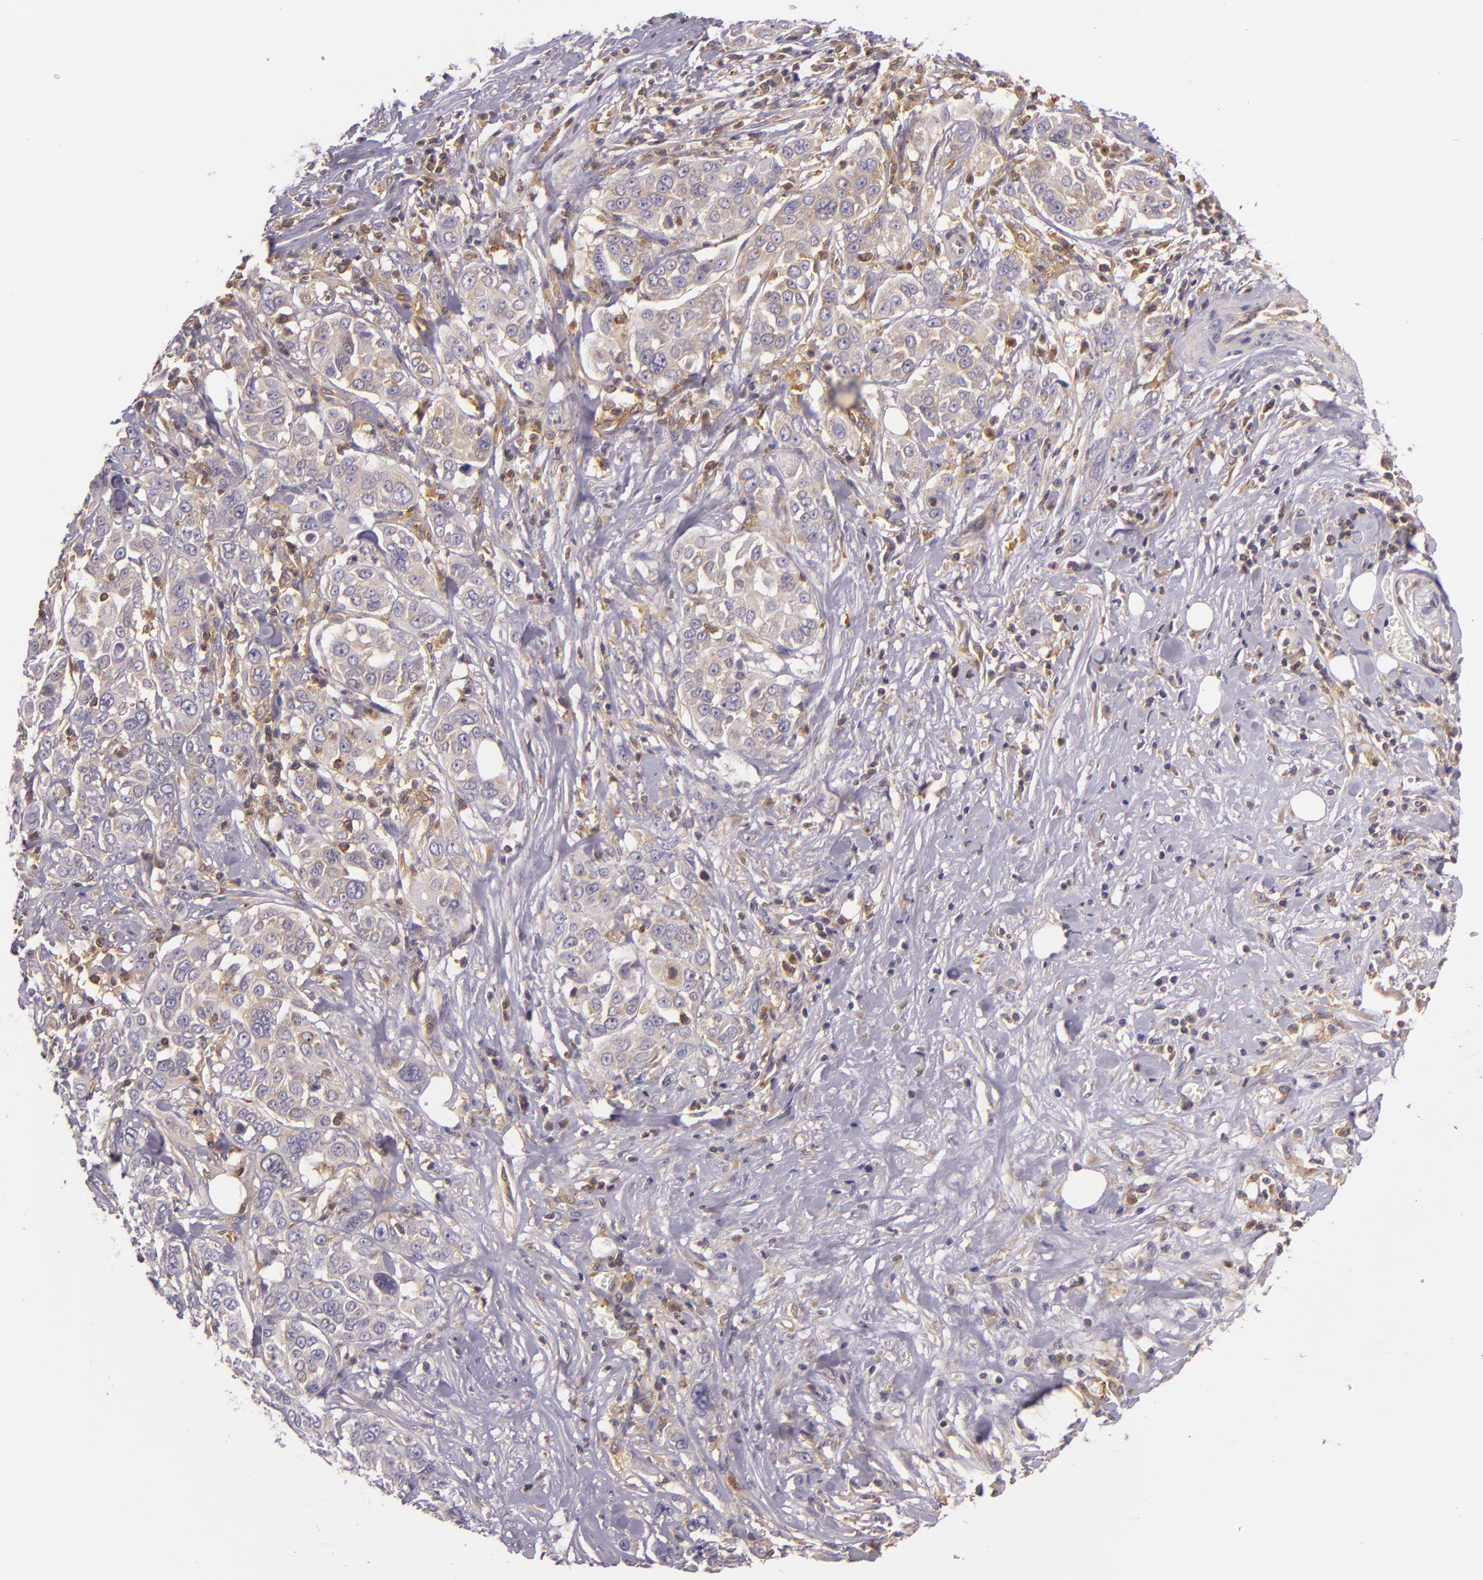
{"staining": {"intensity": "weak", "quantity": ">75%", "location": "cytoplasmic/membranous"}, "tissue": "pancreatic cancer", "cell_type": "Tumor cells", "image_type": "cancer", "snomed": [{"axis": "morphology", "description": "Adenocarcinoma, NOS"}, {"axis": "topography", "description": "Pancreas"}], "caption": "Immunohistochemical staining of human pancreatic cancer (adenocarcinoma) demonstrates low levels of weak cytoplasmic/membranous expression in approximately >75% of tumor cells.", "gene": "TLN1", "patient": {"sex": "female", "age": 52}}